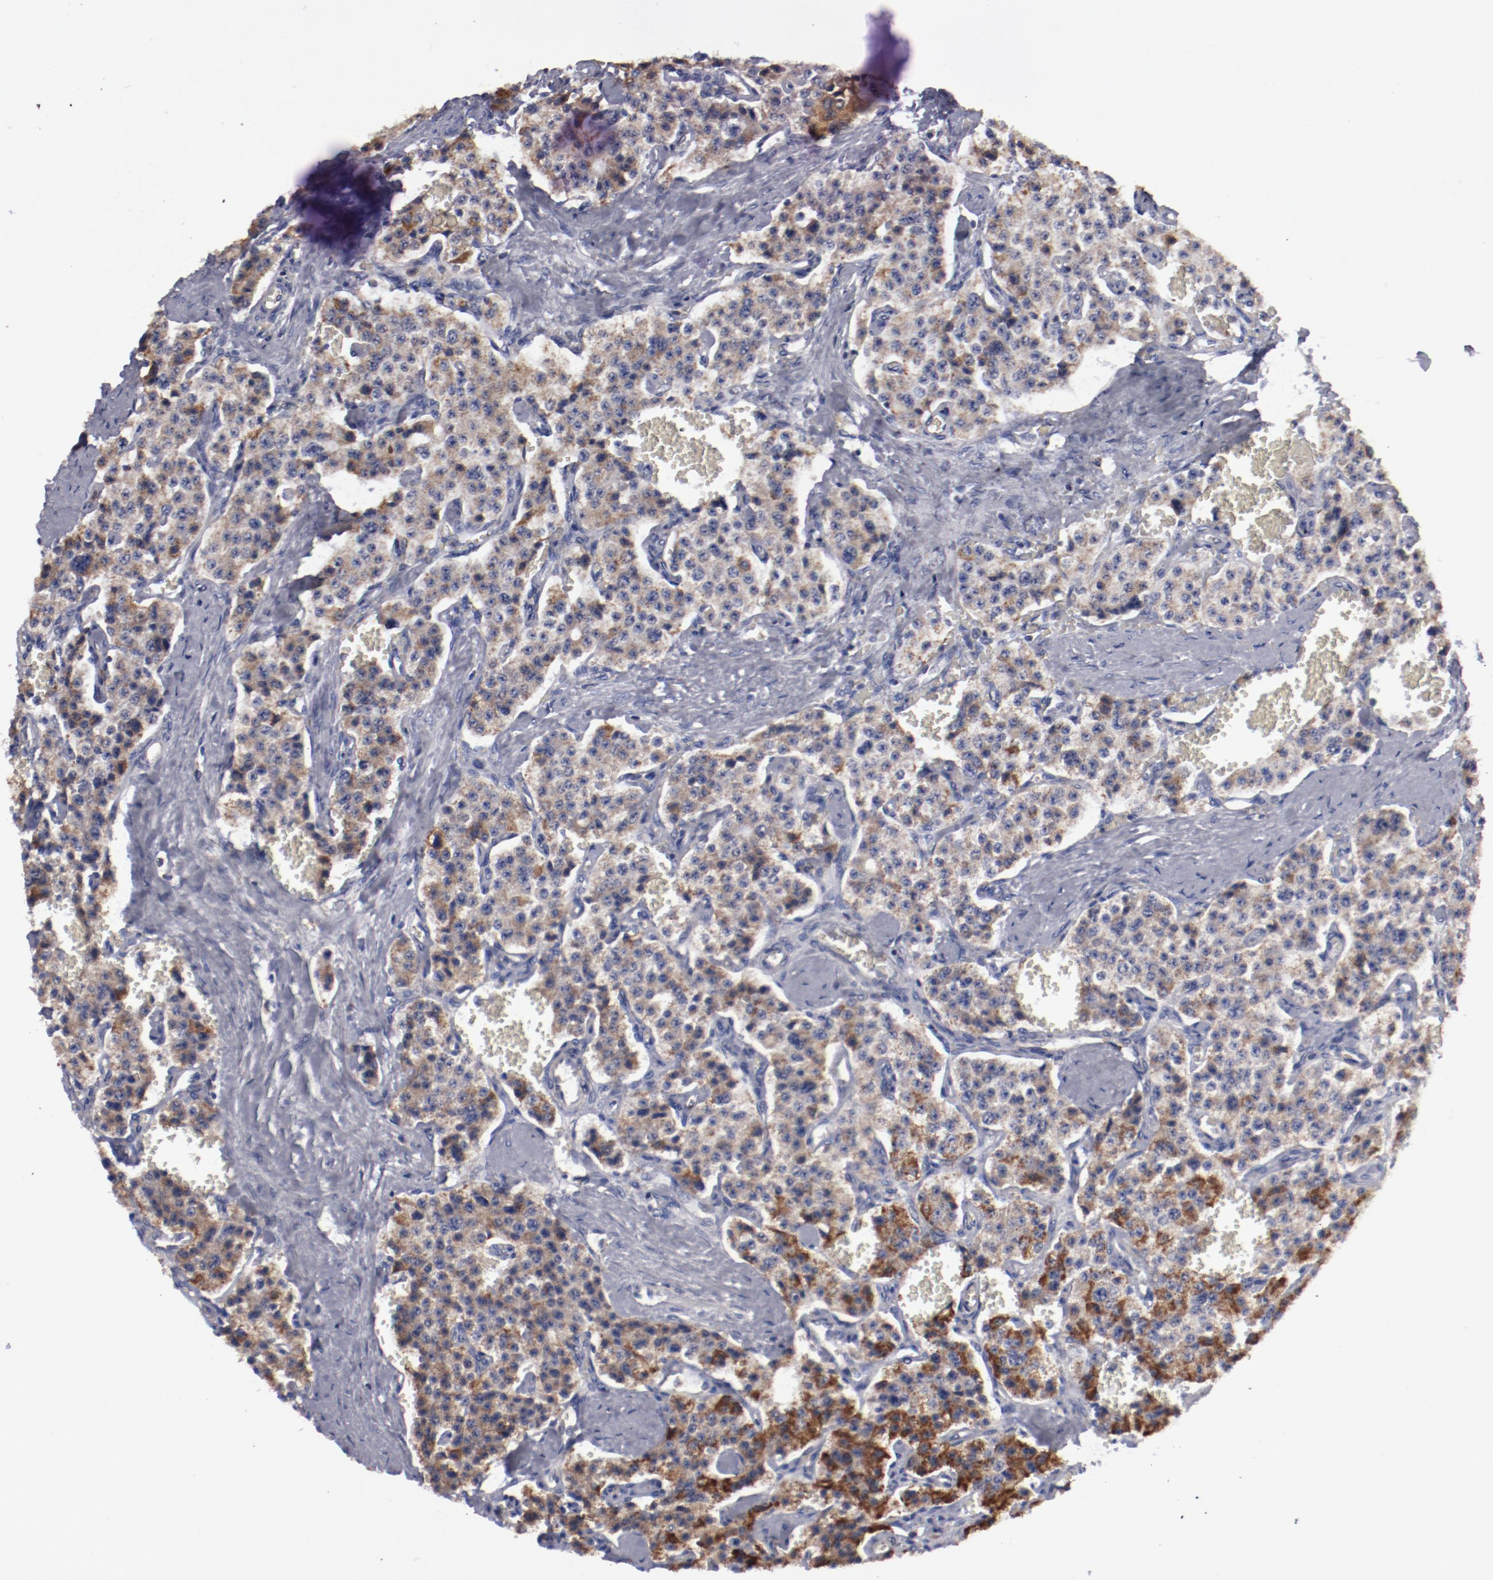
{"staining": {"intensity": "moderate", "quantity": ">75%", "location": "cytoplasmic/membranous"}, "tissue": "carcinoid", "cell_type": "Tumor cells", "image_type": "cancer", "snomed": [{"axis": "morphology", "description": "Carcinoid, malignant, NOS"}, {"axis": "topography", "description": "Small intestine"}], "caption": "Human carcinoid stained with a protein marker reveals moderate staining in tumor cells.", "gene": "FGR", "patient": {"sex": "male", "age": 52}}